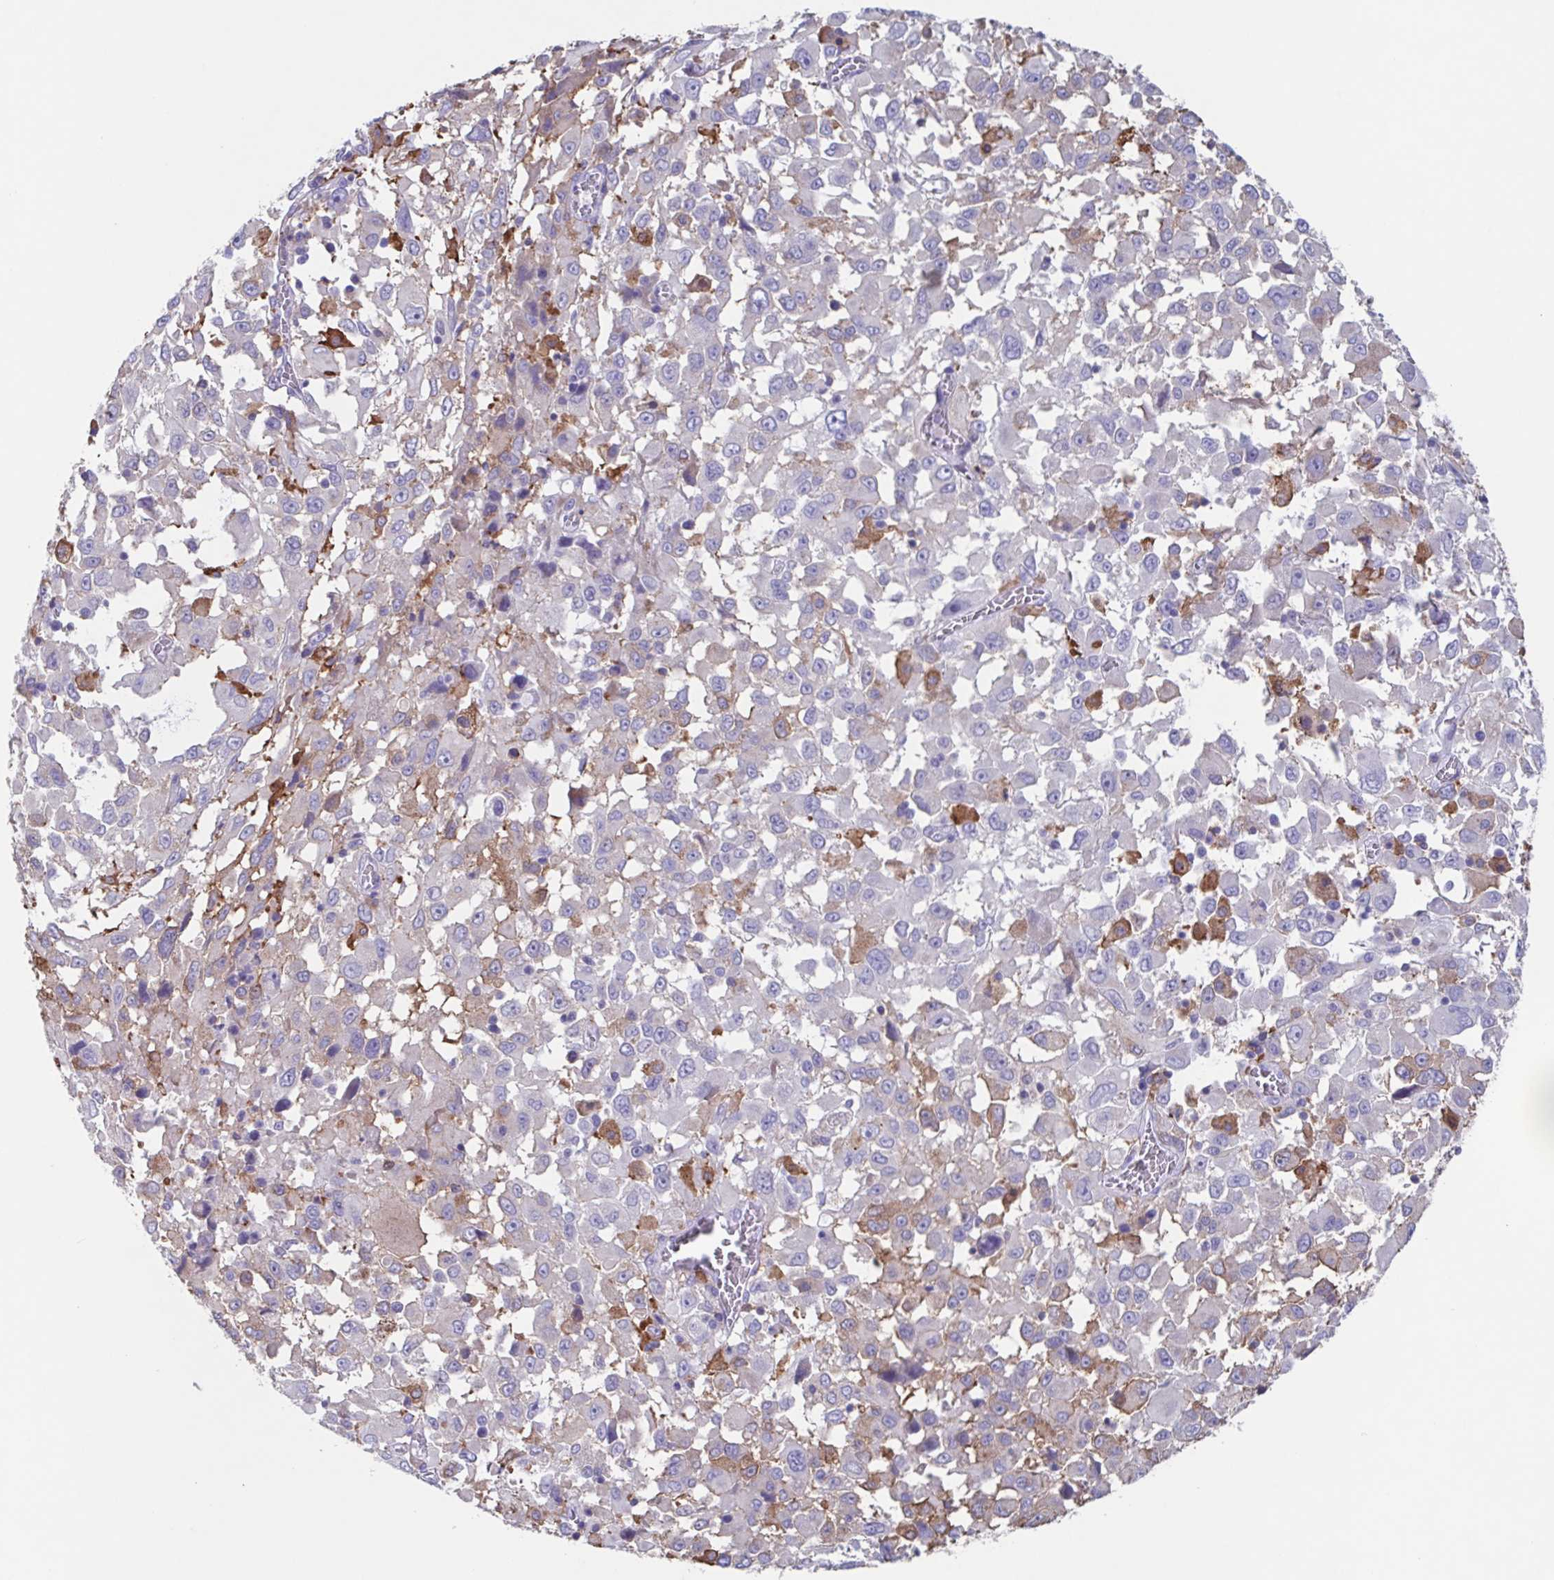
{"staining": {"intensity": "negative", "quantity": "none", "location": "none"}, "tissue": "melanoma", "cell_type": "Tumor cells", "image_type": "cancer", "snomed": [{"axis": "morphology", "description": "Malignant melanoma, Metastatic site"}, {"axis": "topography", "description": "Soft tissue"}], "caption": "Immunohistochemical staining of human malignant melanoma (metastatic site) exhibits no significant positivity in tumor cells.", "gene": "TPD52", "patient": {"sex": "male", "age": 50}}